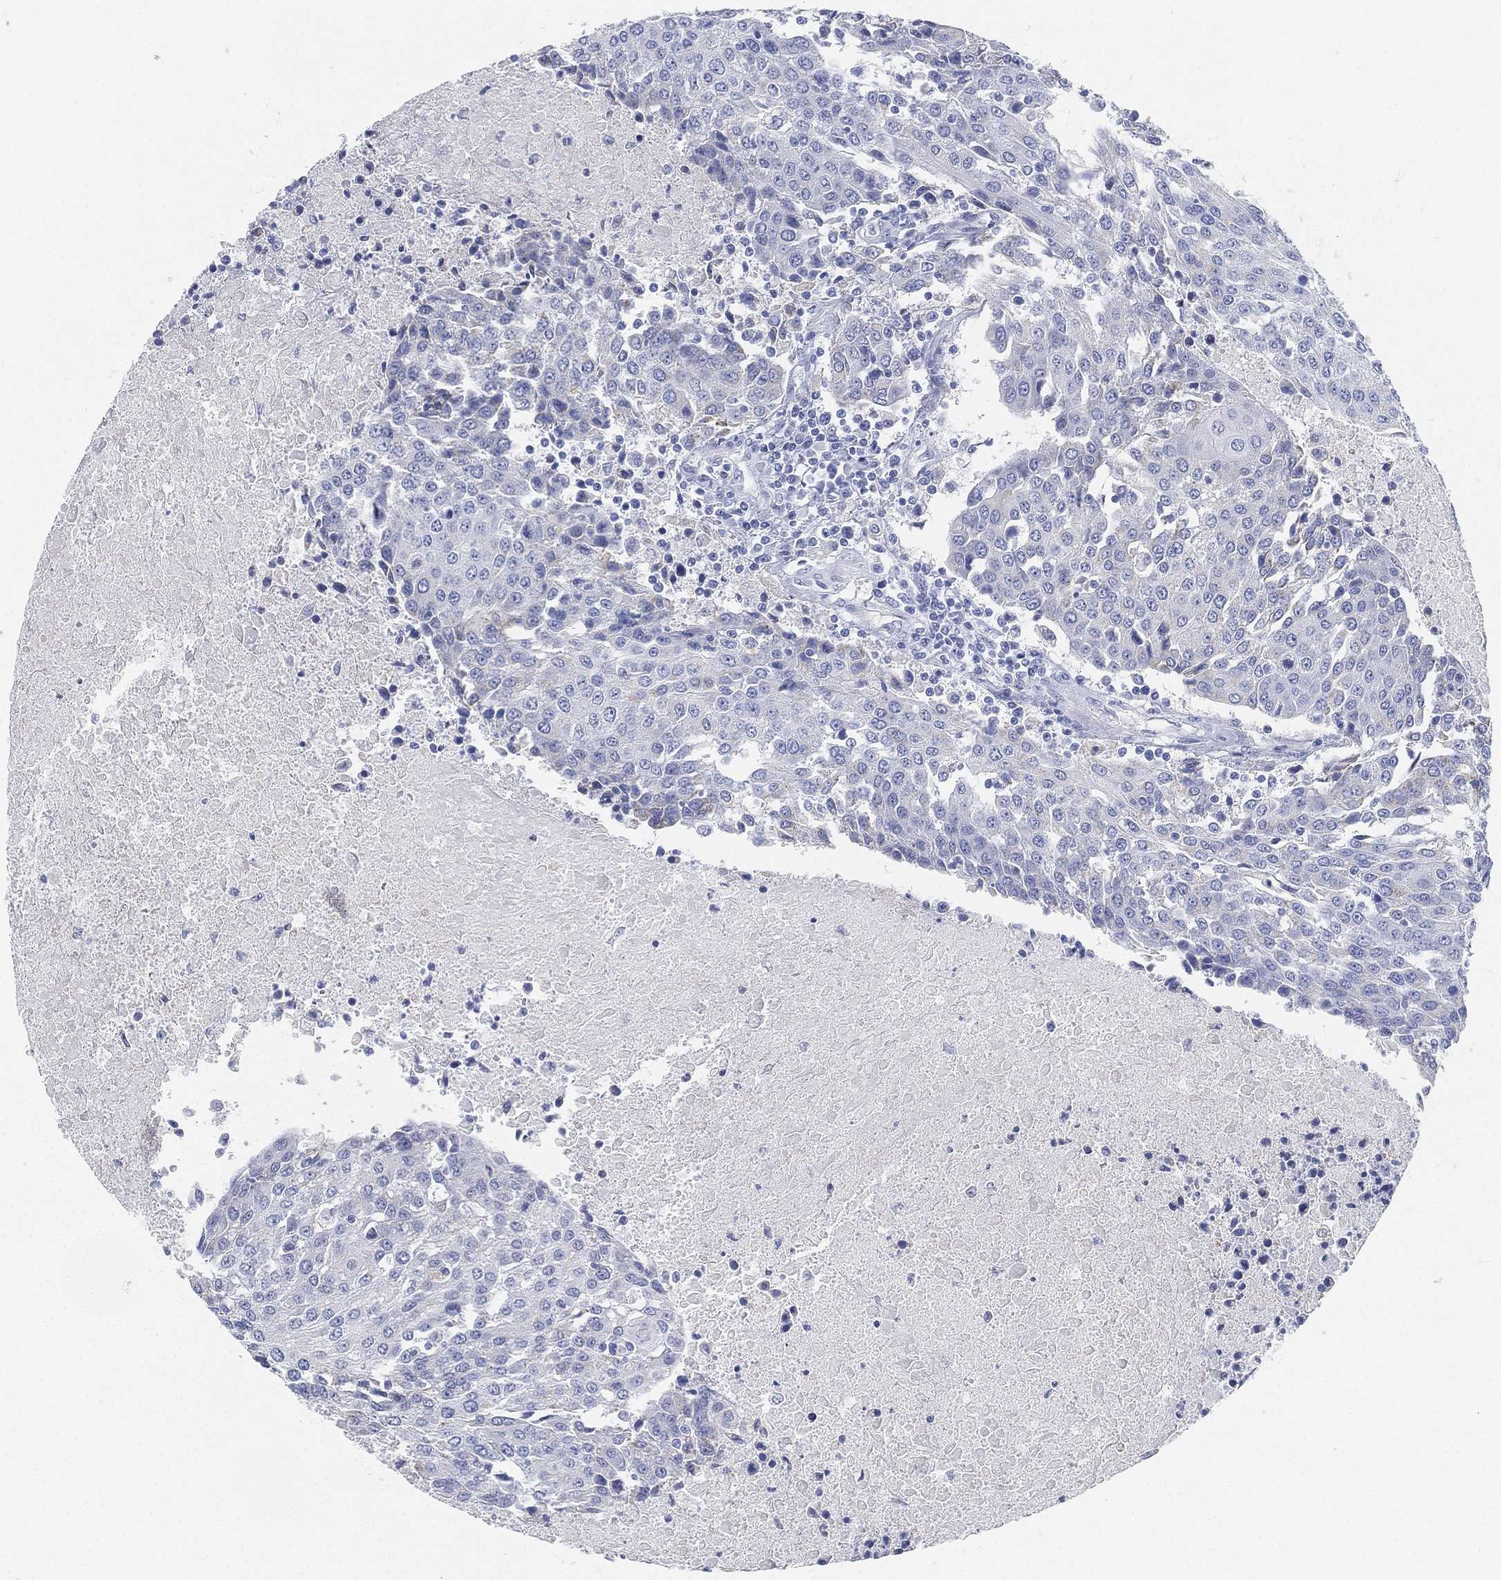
{"staining": {"intensity": "negative", "quantity": "none", "location": "none"}, "tissue": "urothelial cancer", "cell_type": "Tumor cells", "image_type": "cancer", "snomed": [{"axis": "morphology", "description": "Urothelial carcinoma, High grade"}, {"axis": "topography", "description": "Urinary bladder"}], "caption": "IHC micrograph of neoplastic tissue: urothelial cancer stained with DAB (3,3'-diaminobenzidine) demonstrates no significant protein positivity in tumor cells.", "gene": "GPR61", "patient": {"sex": "female", "age": 85}}